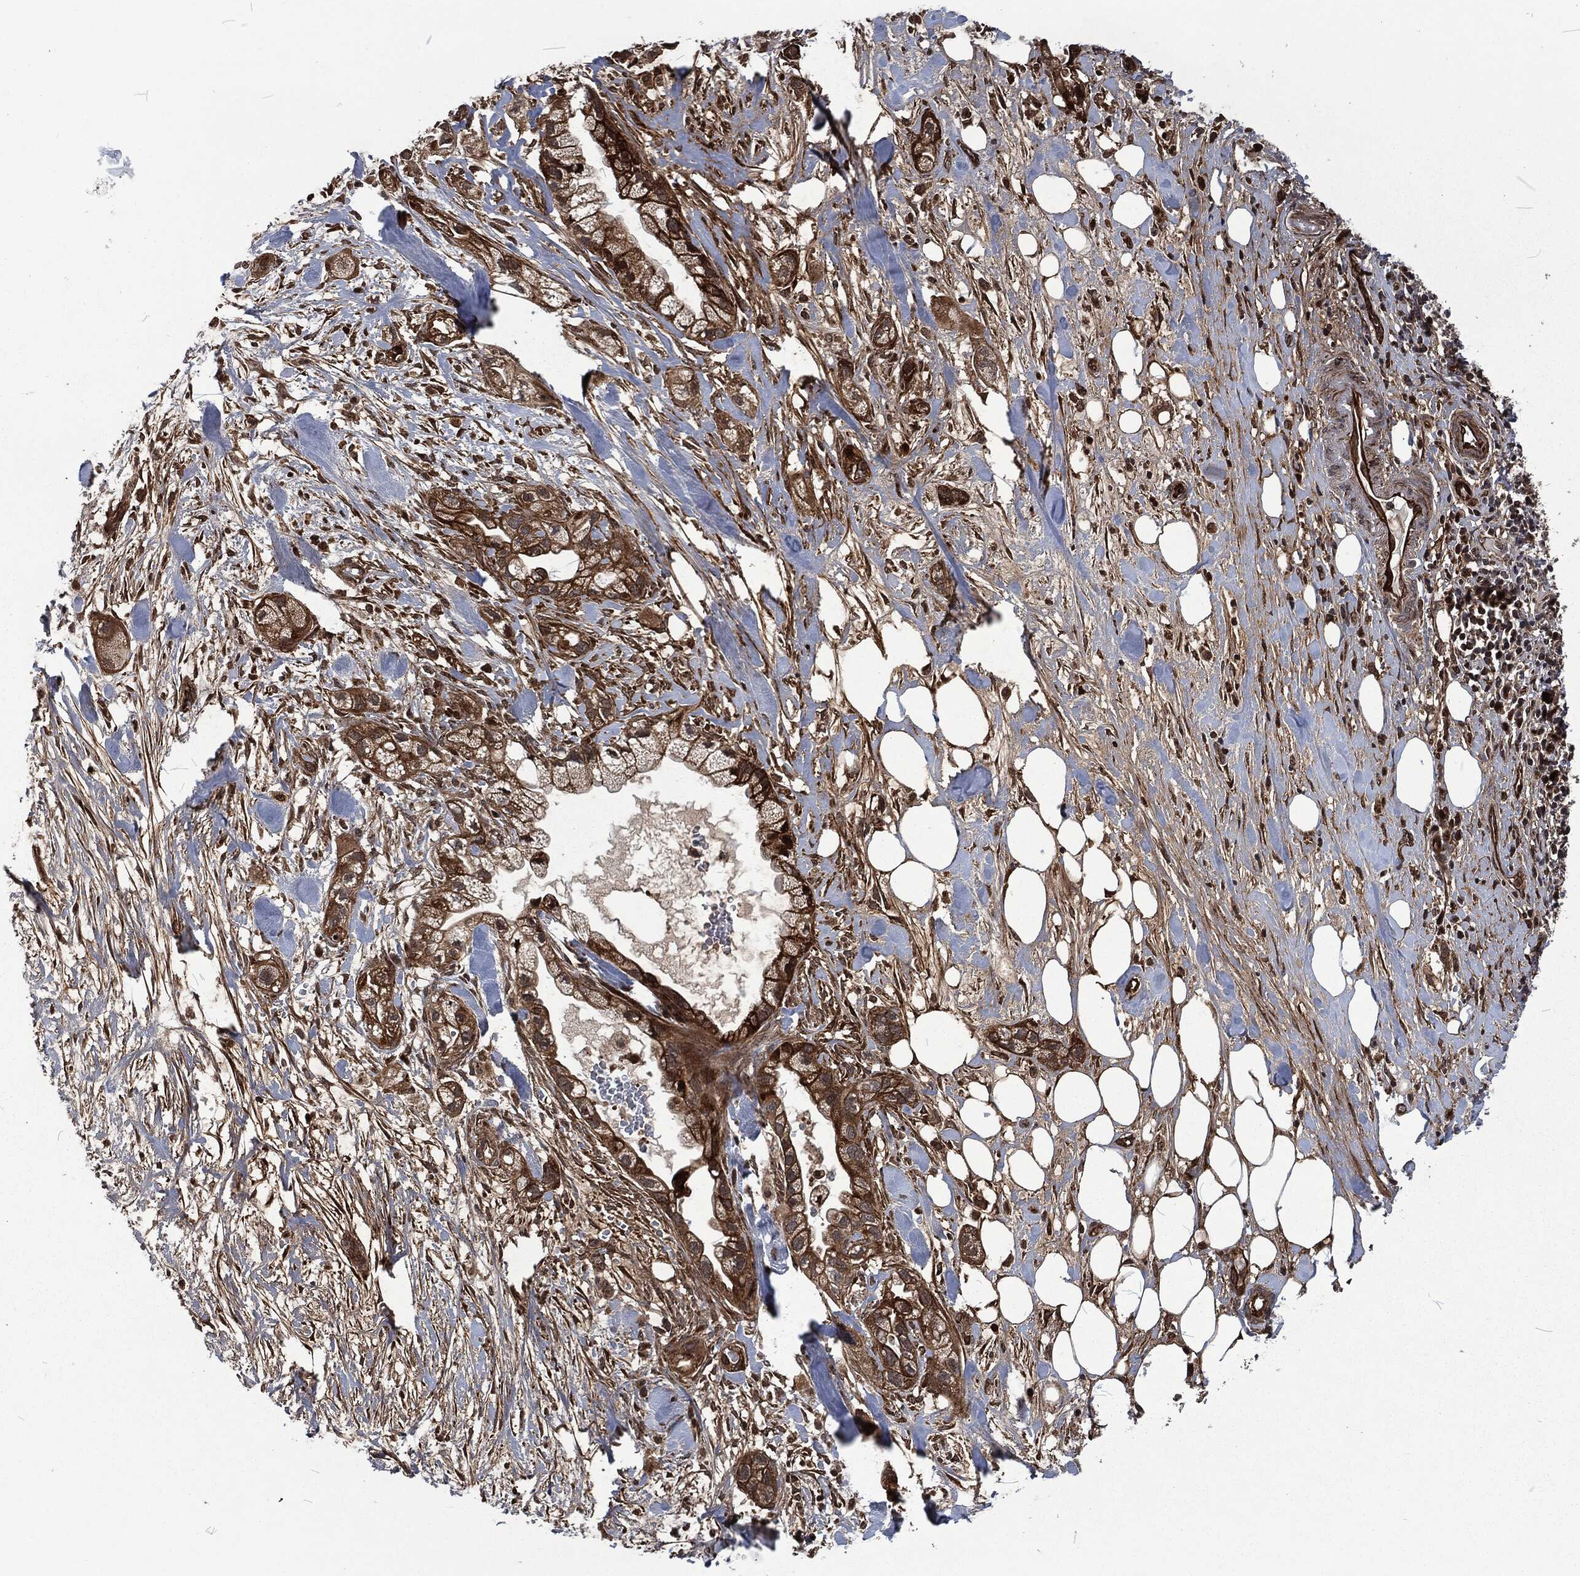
{"staining": {"intensity": "moderate", "quantity": ">75%", "location": "cytoplasmic/membranous"}, "tissue": "pancreatic cancer", "cell_type": "Tumor cells", "image_type": "cancer", "snomed": [{"axis": "morphology", "description": "Adenocarcinoma, NOS"}, {"axis": "topography", "description": "Pancreas"}], "caption": "The image exhibits a brown stain indicating the presence of a protein in the cytoplasmic/membranous of tumor cells in pancreatic cancer (adenocarcinoma). (DAB (3,3'-diaminobenzidine) = brown stain, brightfield microscopy at high magnification).", "gene": "CMPK2", "patient": {"sex": "male", "age": 44}}